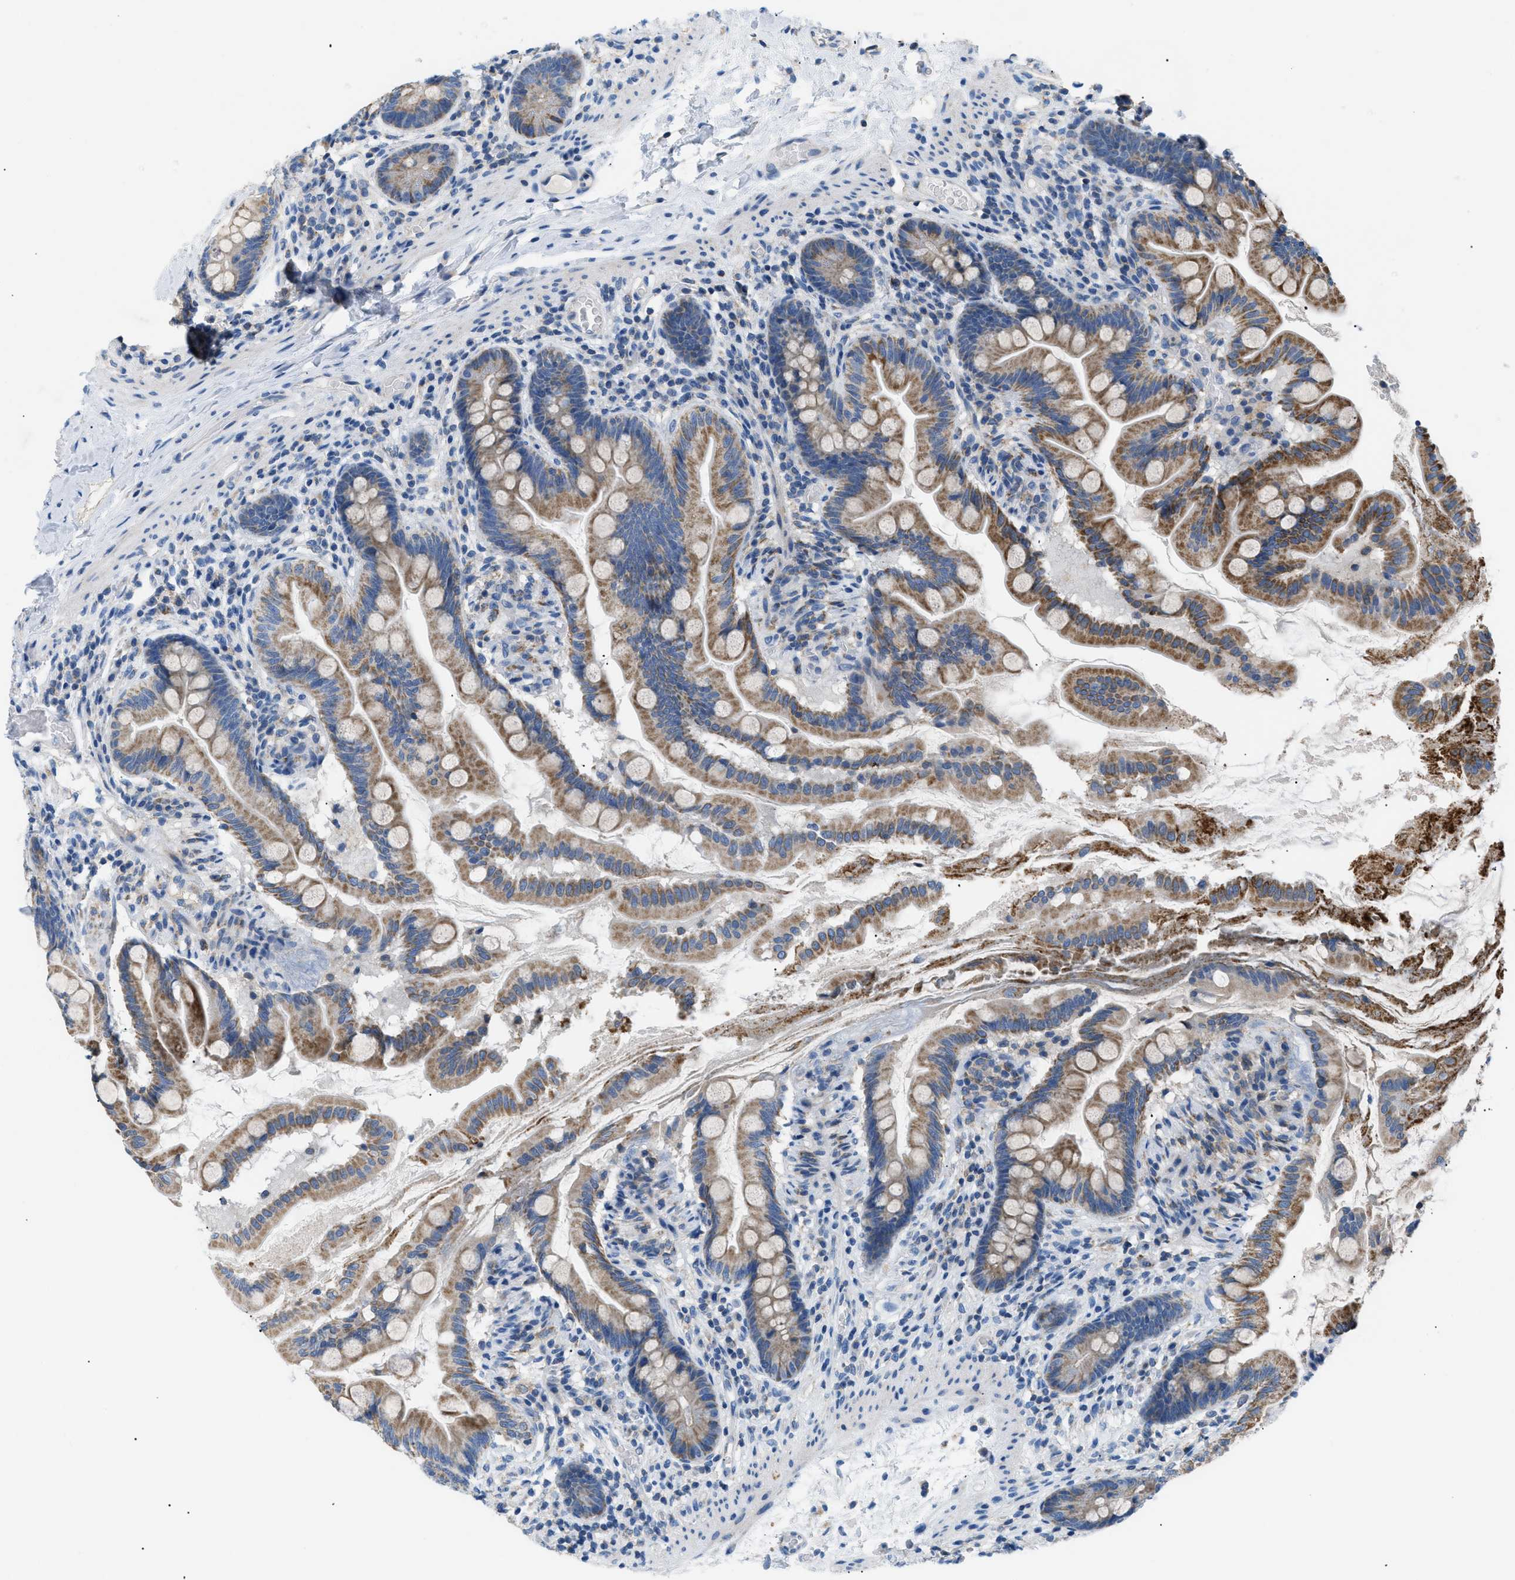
{"staining": {"intensity": "moderate", "quantity": ">75%", "location": "cytoplasmic/membranous"}, "tissue": "small intestine", "cell_type": "Glandular cells", "image_type": "normal", "snomed": [{"axis": "morphology", "description": "Normal tissue, NOS"}, {"axis": "topography", "description": "Small intestine"}], "caption": "Small intestine stained with DAB (3,3'-diaminobenzidine) immunohistochemistry (IHC) shows medium levels of moderate cytoplasmic/membranous expression in about >75% of glandular cells.", "gene": "ILDR1", "patient": {"sex": "female", "age": 56}}